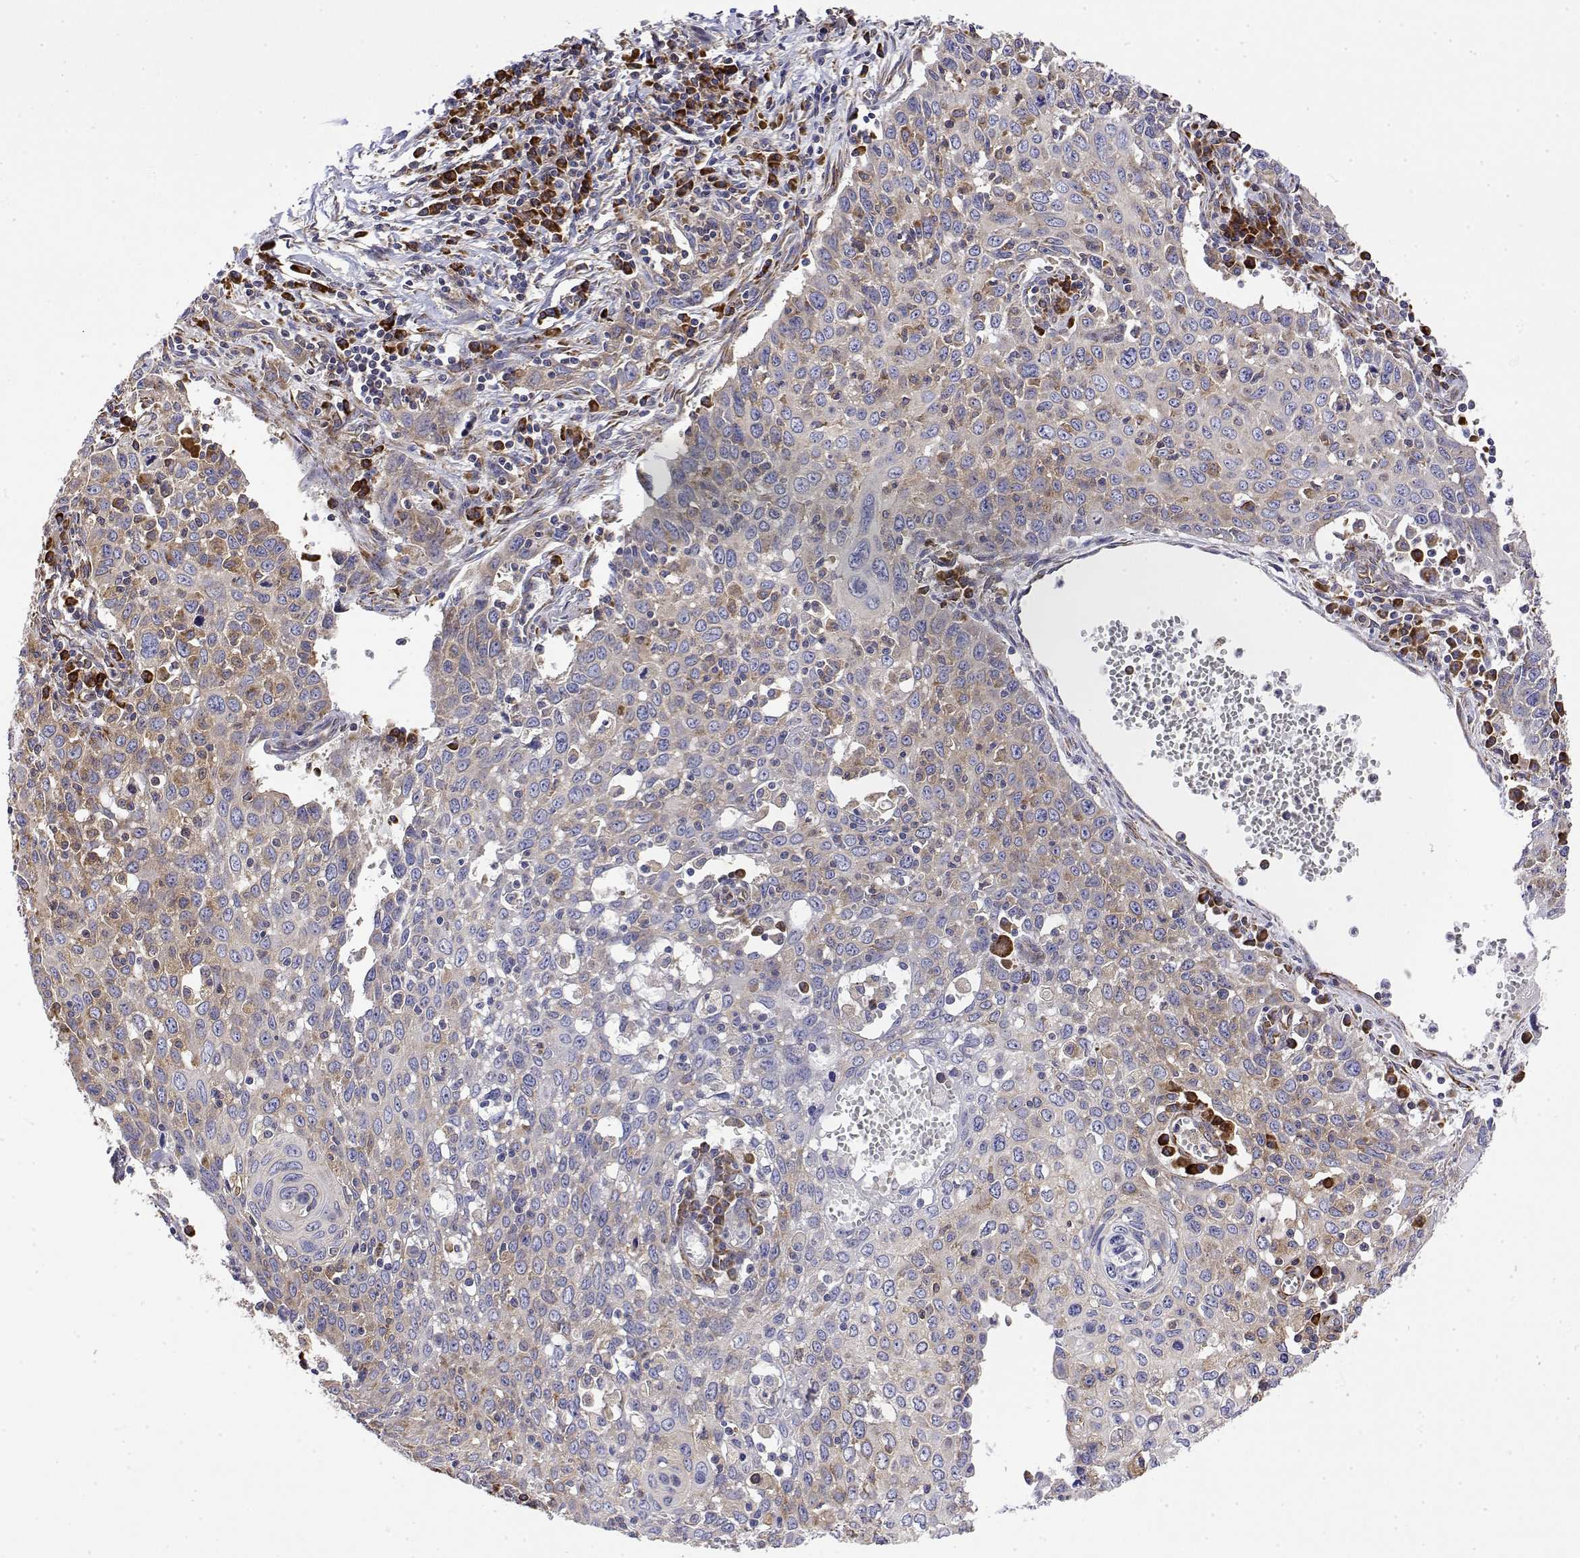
{"staining": {"intensity": "weak", "quantity": "<25%", "location": "cytoplasmic/membranous"}, "tissue": "cervical cancer", "cell_type": "Tumor cells", "image_type": "cancer", "snomed": [{"axis": "morphology", "description": "Squamous cell carcinoma, NOS"}, {"axis": "topography", "description": "Cervix"}], "caption": "Photomicrograph shows no protein expression in tumor cells of squamous cell carcinoma (cervical) tissue.", "gene": "EEF1G", "patient": {"sex": "female", "age": 38}}